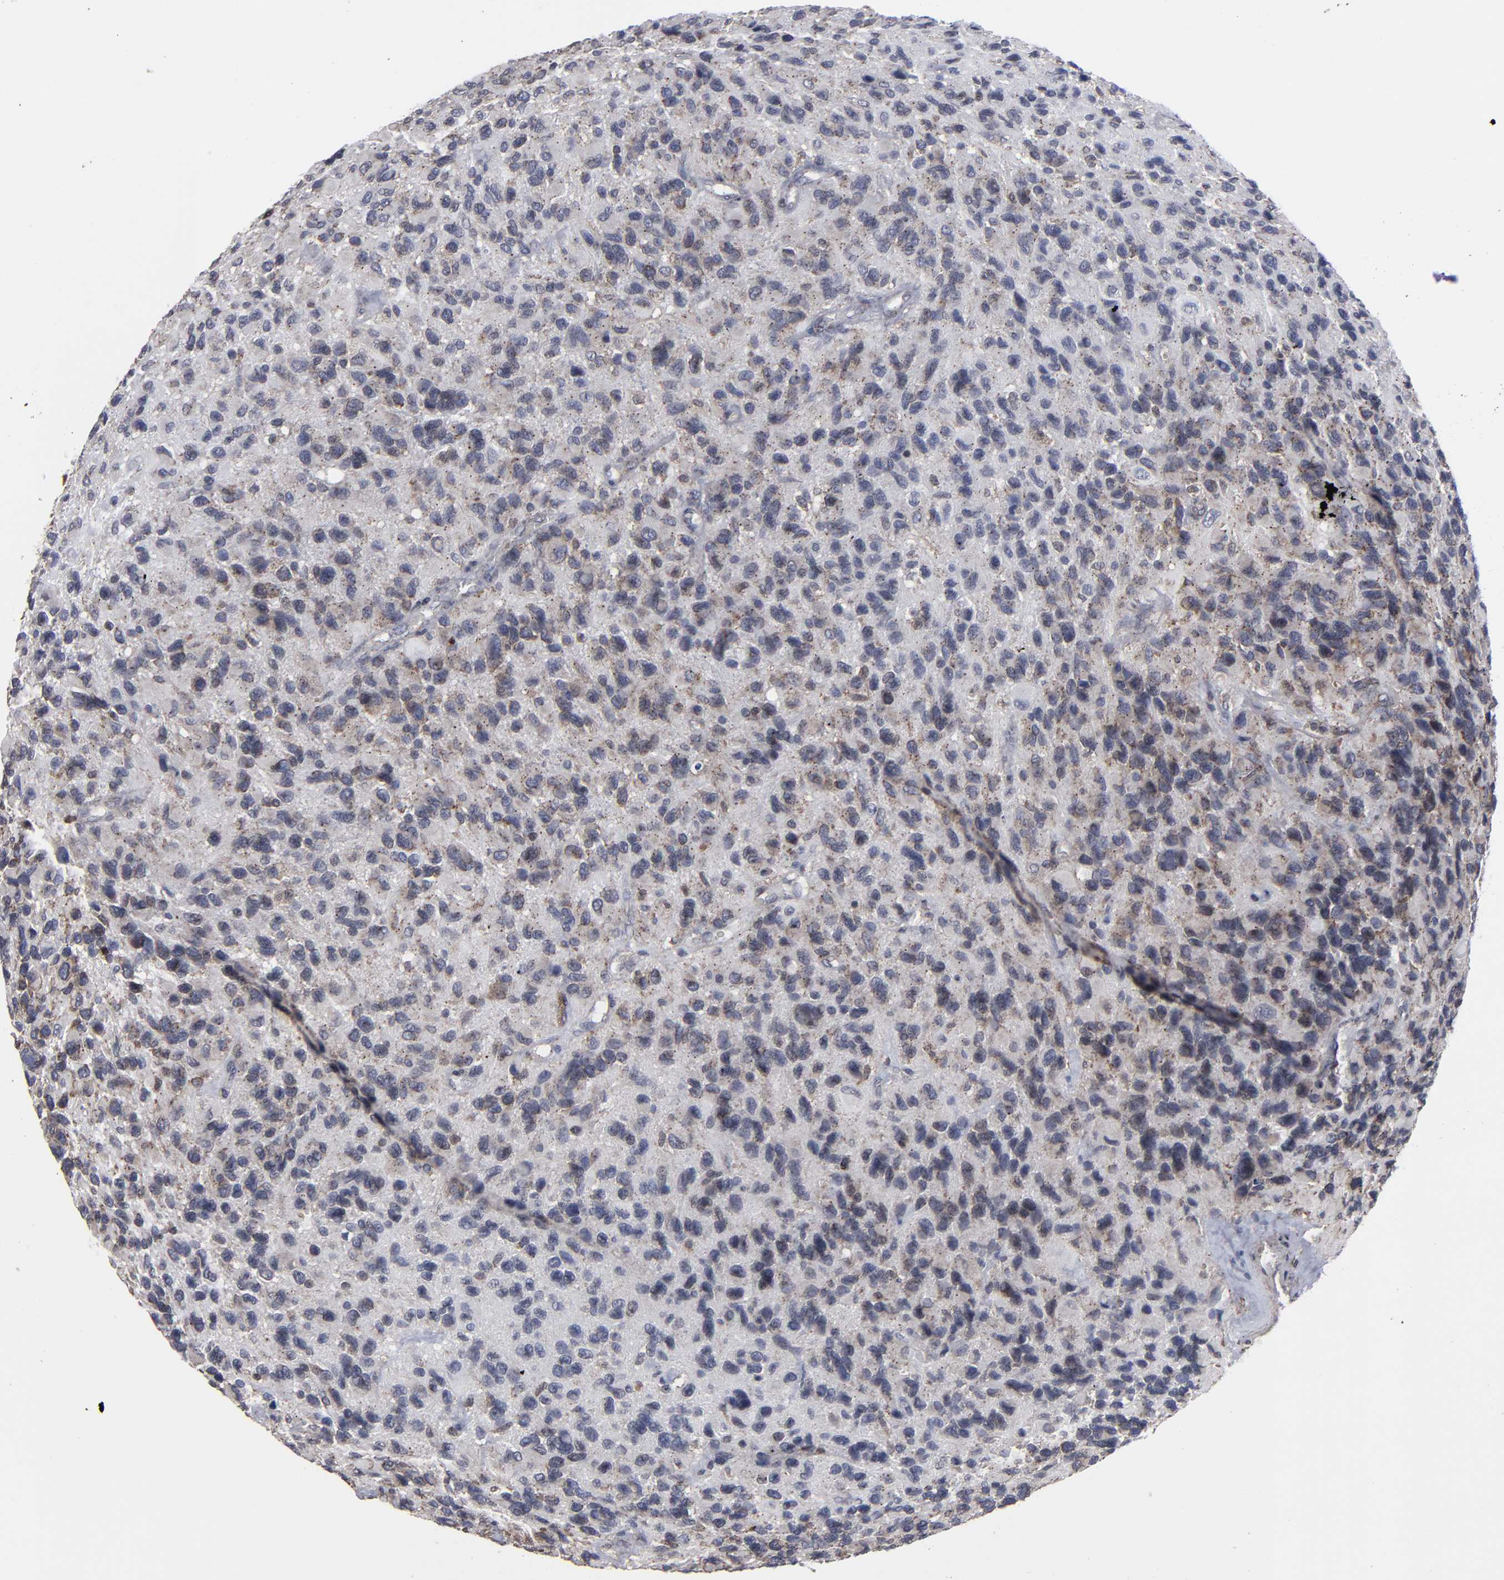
{"staining": {"intensity": "weak", "quantity": "25%-75%", "location": "cytoplasmic/membranous"}, "tissue": "glioma", "cell_type": "Tumor cells", "image_type": "cancer", "snomed": [{"axis": "morphology", "description": "Glioma, malignant, High grade"}, {"axis": "topography", "description": "Brain"}], "caption": "This histopathology image exhibits immunohistochemistry (IHC) staining of human high-grade glioma (malignant), with low weak cytoplasmic/membranous staining in approximately 25%-75% of tumor cells.", "gene": "KIAA2026", "patient": {"sex": "male", "age": 77}}